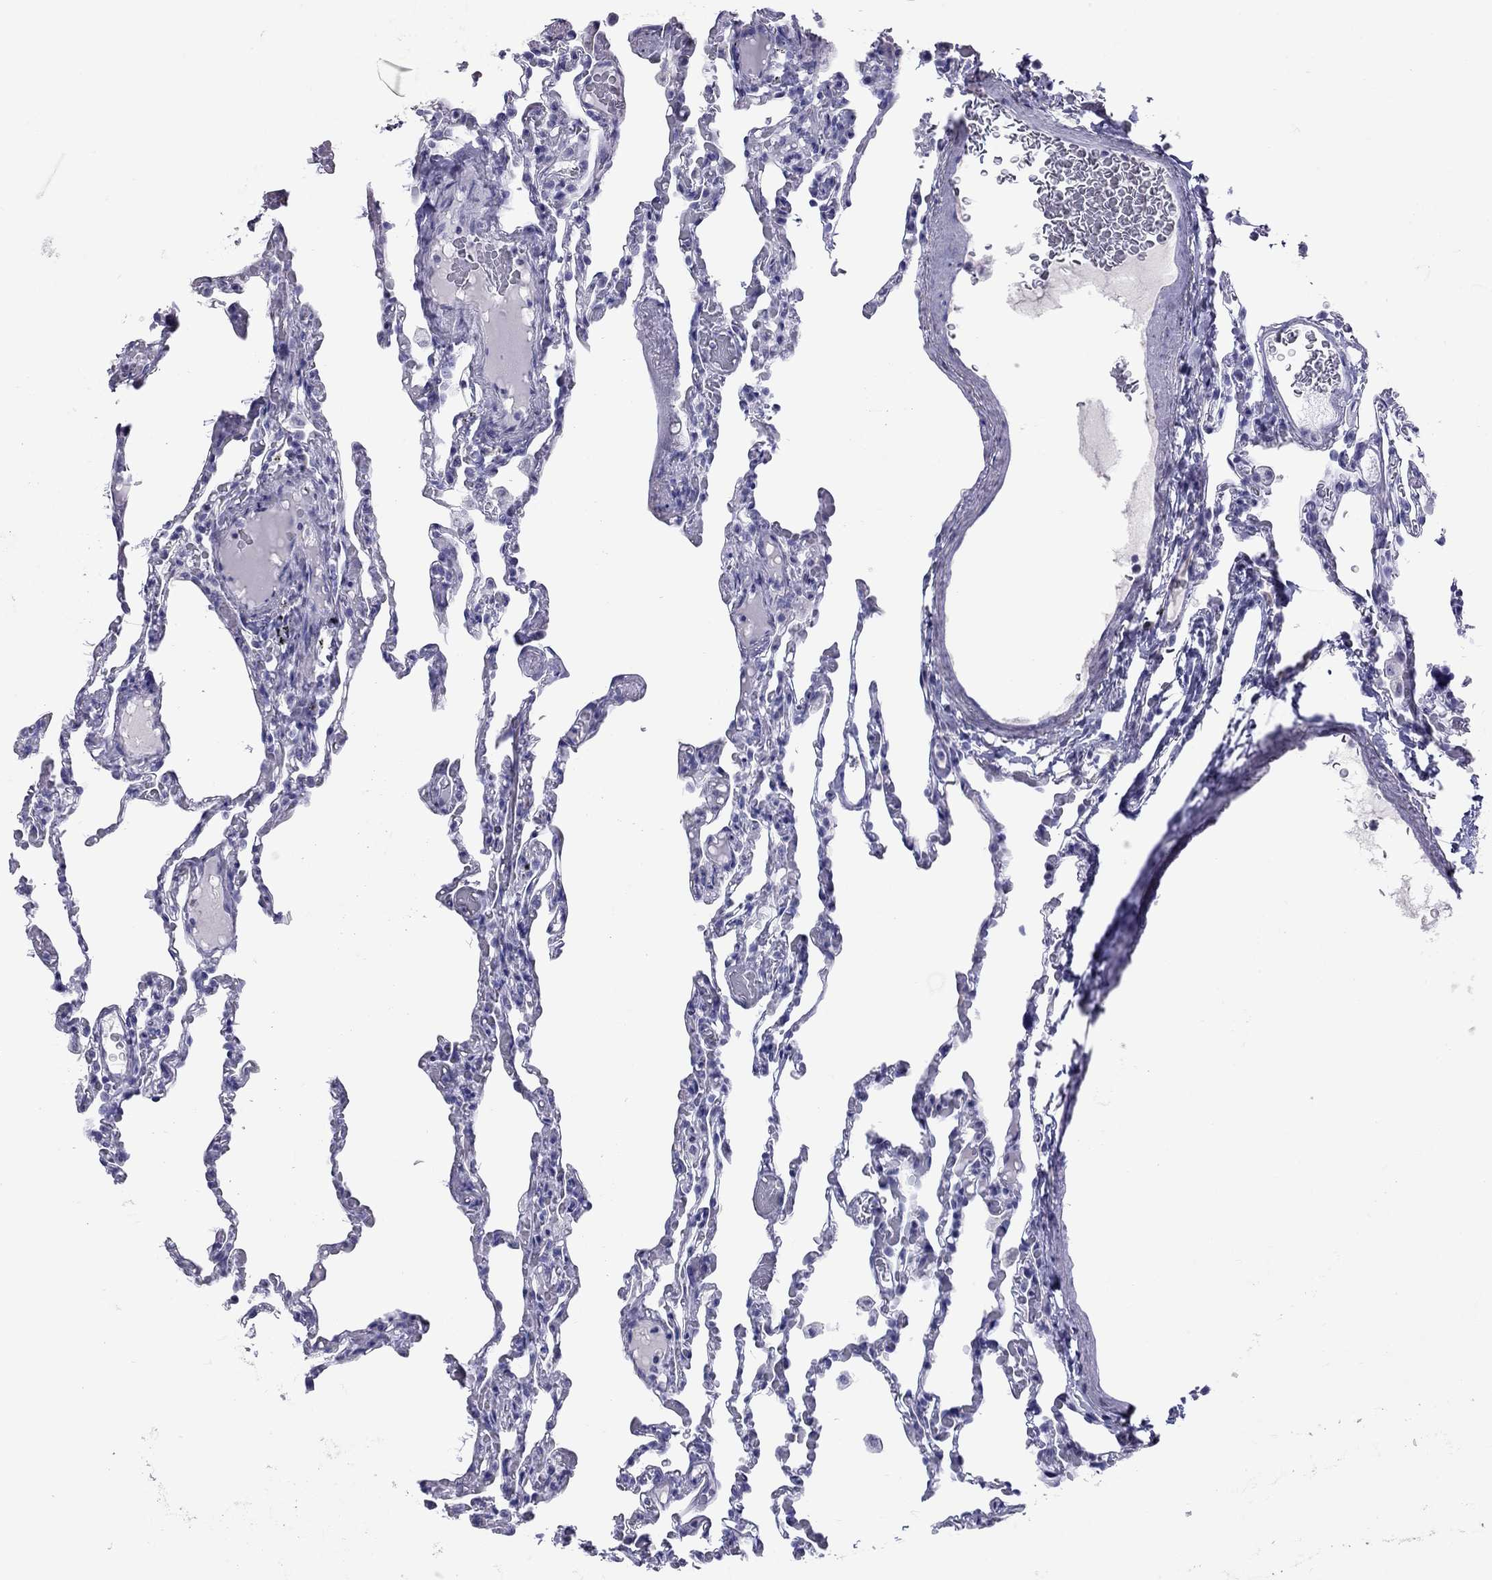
{"staining": {"intensity": "negative", "quantity": "none", "location": "none"}, "tissue": "lung", "cell_type": "Alveolar cells", "image_type": "normal", "snomed": [{"axis": "morphology", "description": "Normal tissue, NOS"}, {"axis": "topography", "description": "Lung"}], "caption": "Immunohistochemistry (IHC) of normal human lung shows no staining in alveolar cells. The staining was performed using DAB (3,3'-diaminobenzidine) to visualize the protein expression in brown, while the nuclei were stained in blue with hematoxylin (Magnification: 20x).", "gene": "STAG3", "patient": {"sex": "female", "age": 43}}